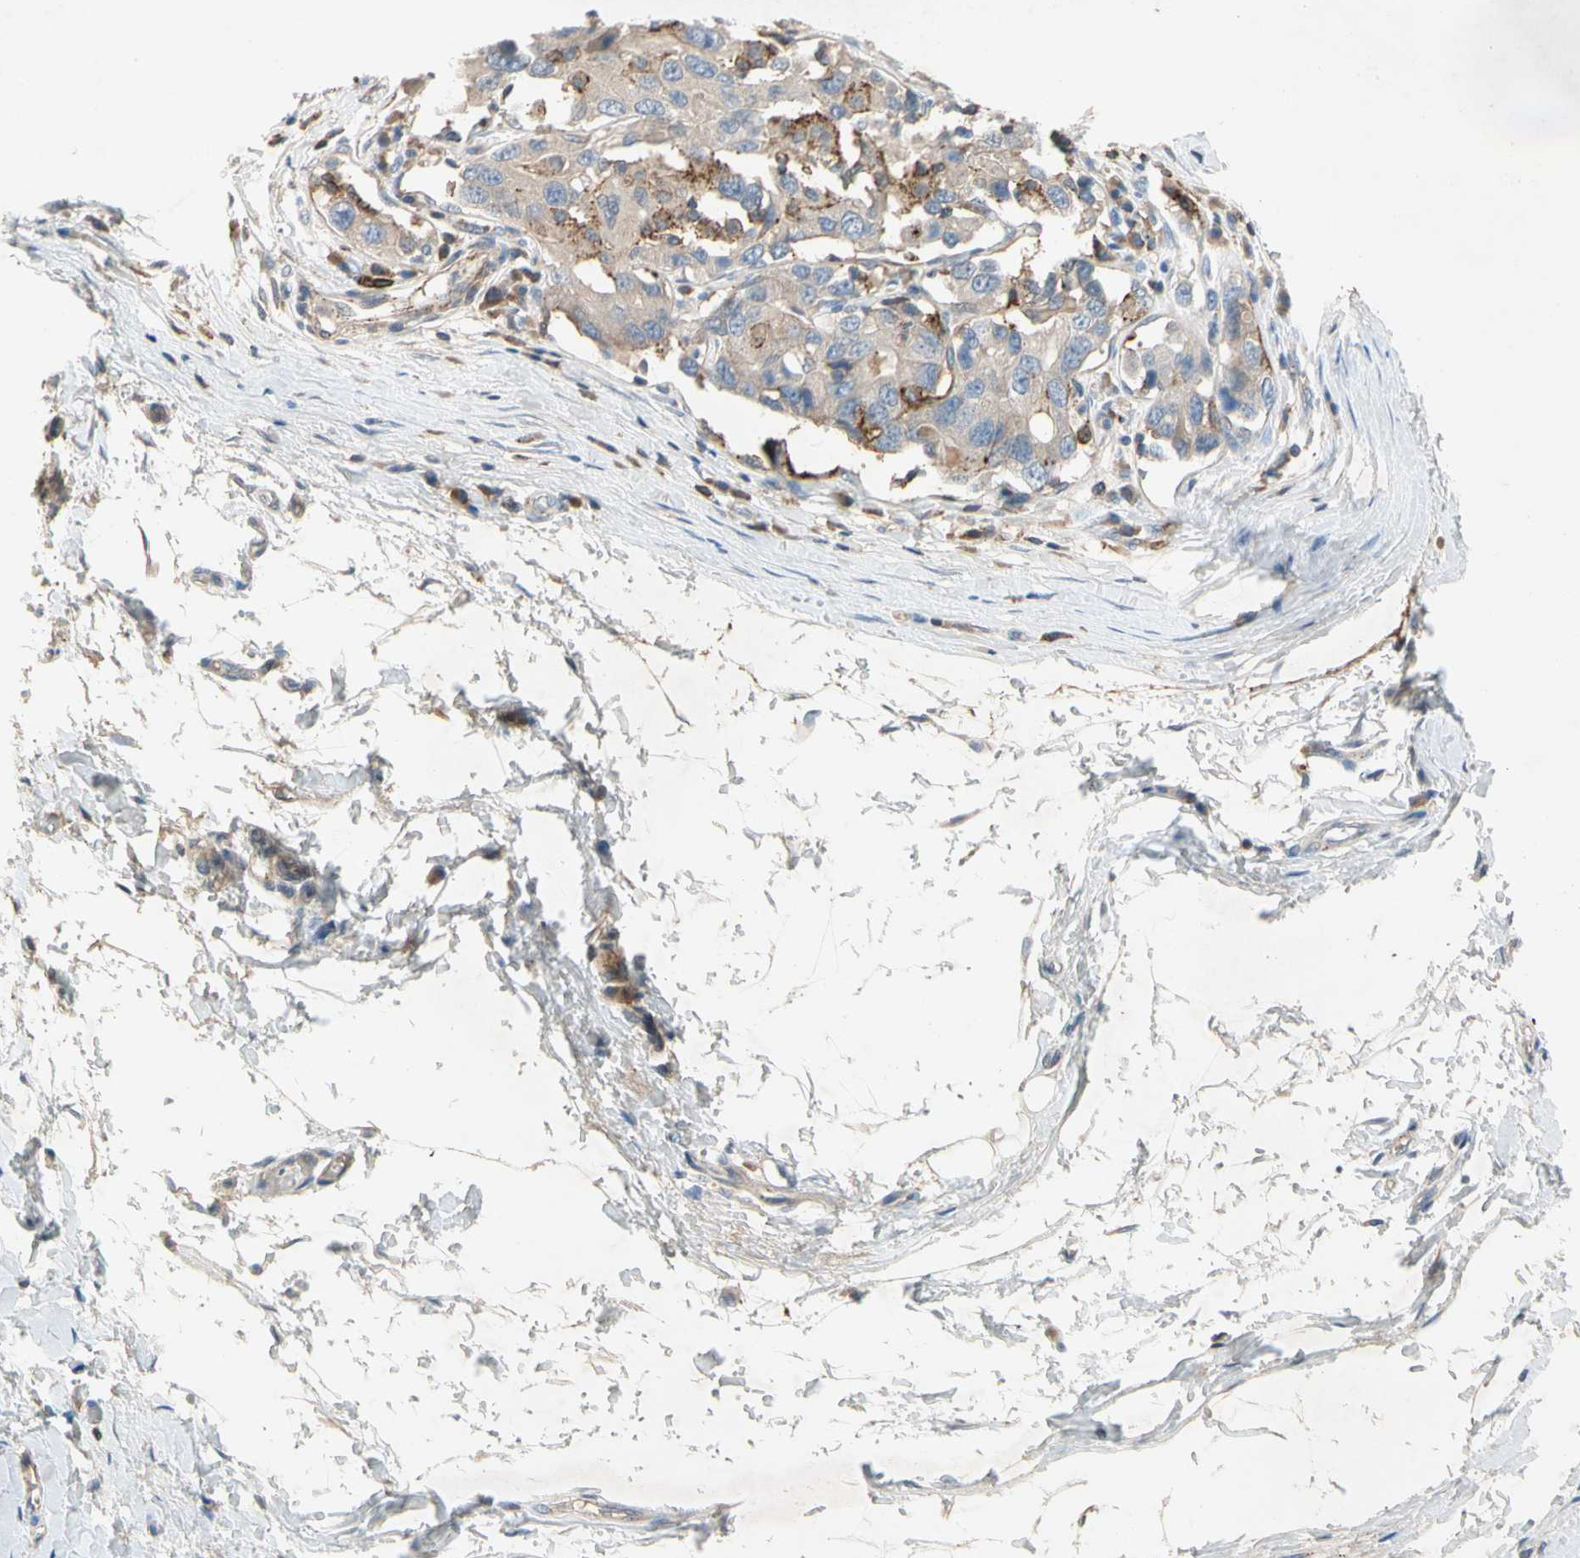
{"staining": {"intensity": "weak", "quantity": ">75%", "location": "cytoplasmic/membranous"}, "tissue": "adipose tissue", "cell_type": "Adipocytes", "image_type": "normal", "snomed": [{"axis": "morphology", "description": "Normal tissue, NOS"}, {"axis": "morphology", "description": "Adenocarcinoma, NOS"}, {"axis": "topography", "description": "Esophagus"}], "caption": "Human adipose tissue stained for a protein (brown) exhibits weak cytoplasmic/membranous positive positivity in approximately >75% of adipocytes.", "gene": "NDFIP2", "patient": {"sex": "male", "age": 62}}